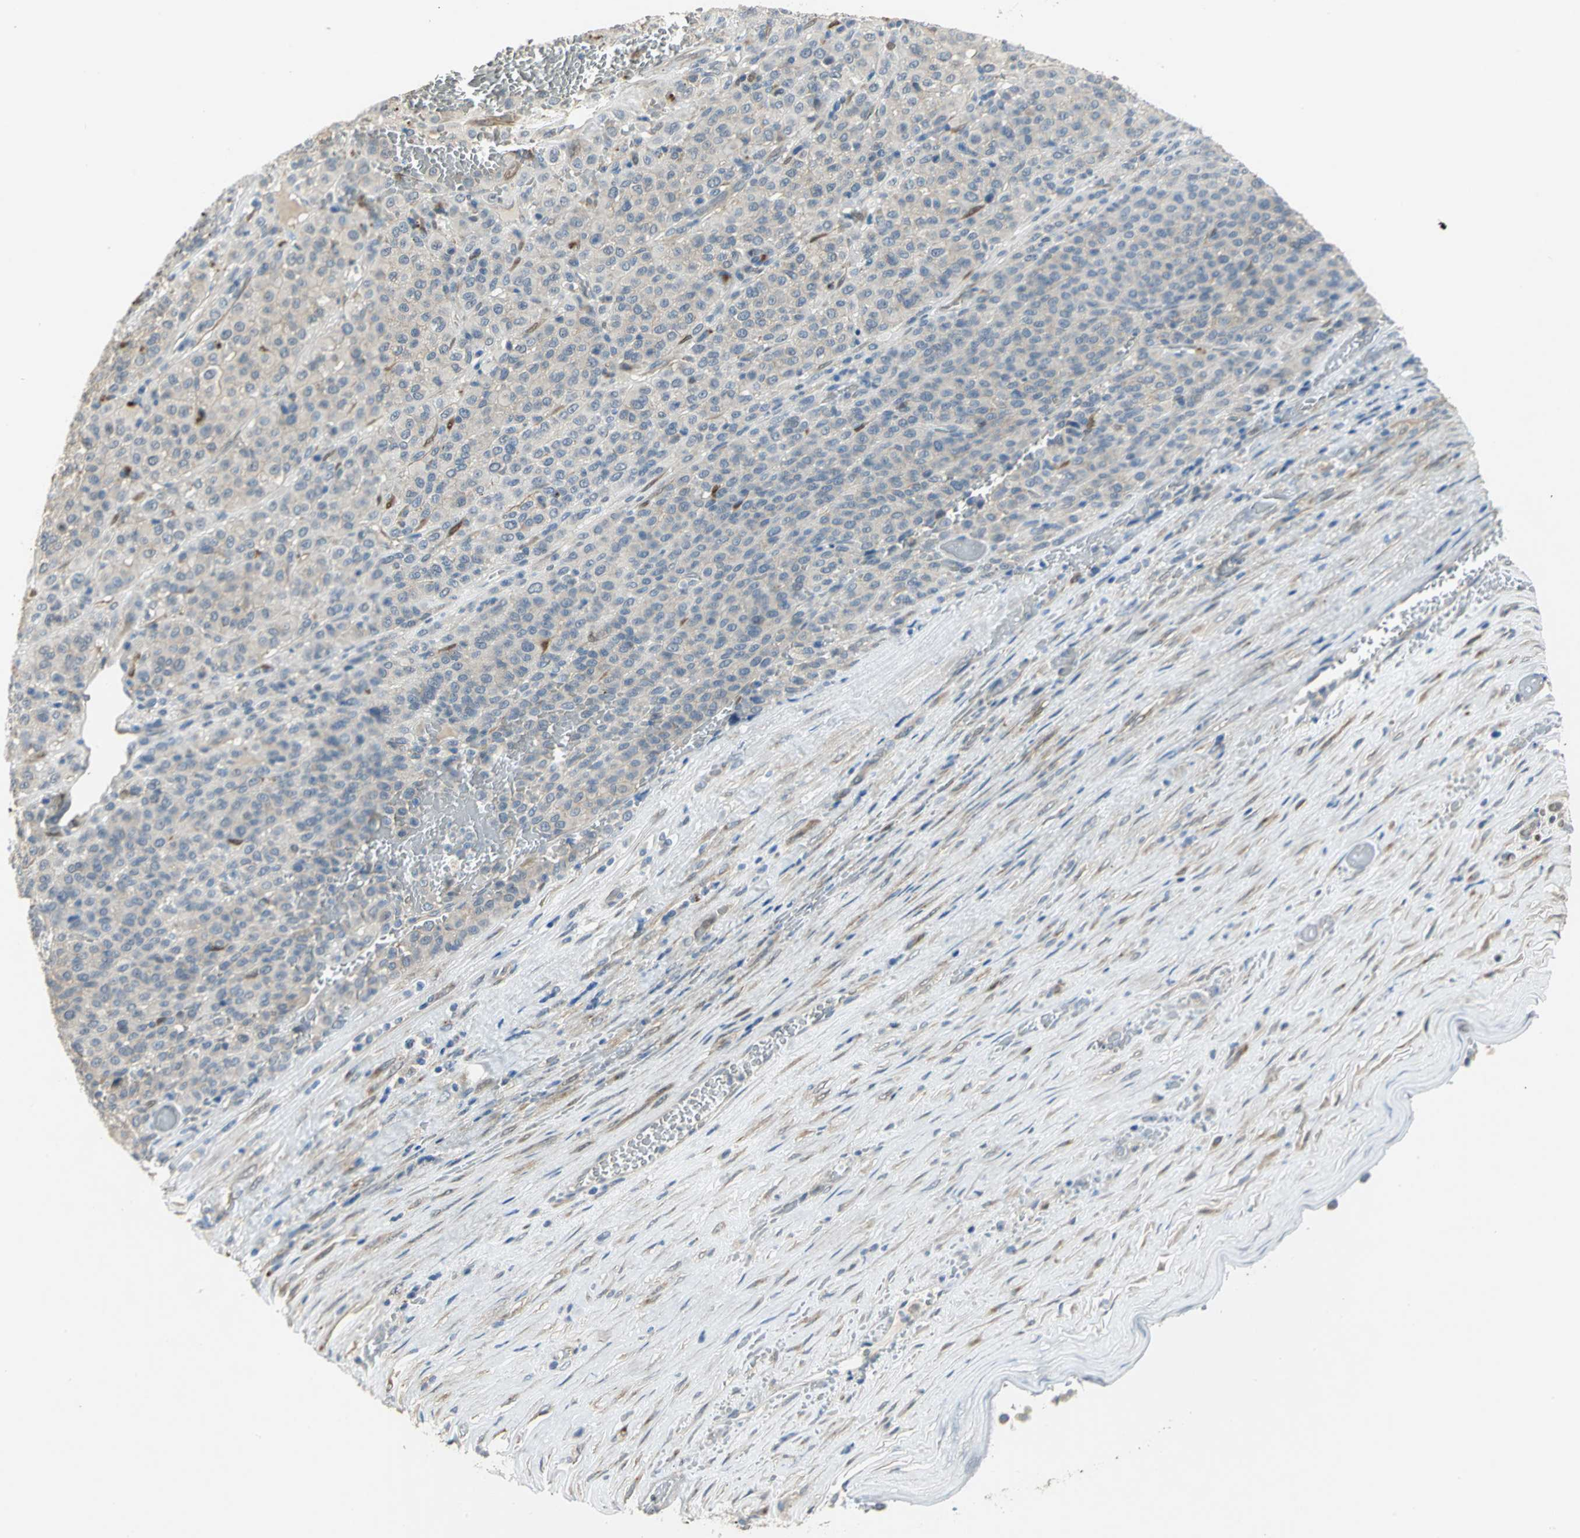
{"staining": {"intensity": "negative", "quantity": "none", "location": "none"}, "tissue": "melanoma", "cell_type": "Tumor cells", "image_type": "cancer", "snomed": [{"axis": "morphology", "description": "Malignant melanoma, Metastatic site"}, {"axis": "topography", "description": "Pancreas"}], "caption": "An immunohistochemistry image of melanoma is shown. There is no staining in tumor cells of melanoma.", "gene": "IL17RB", "patient": {"sex": "female", "age": 30}}